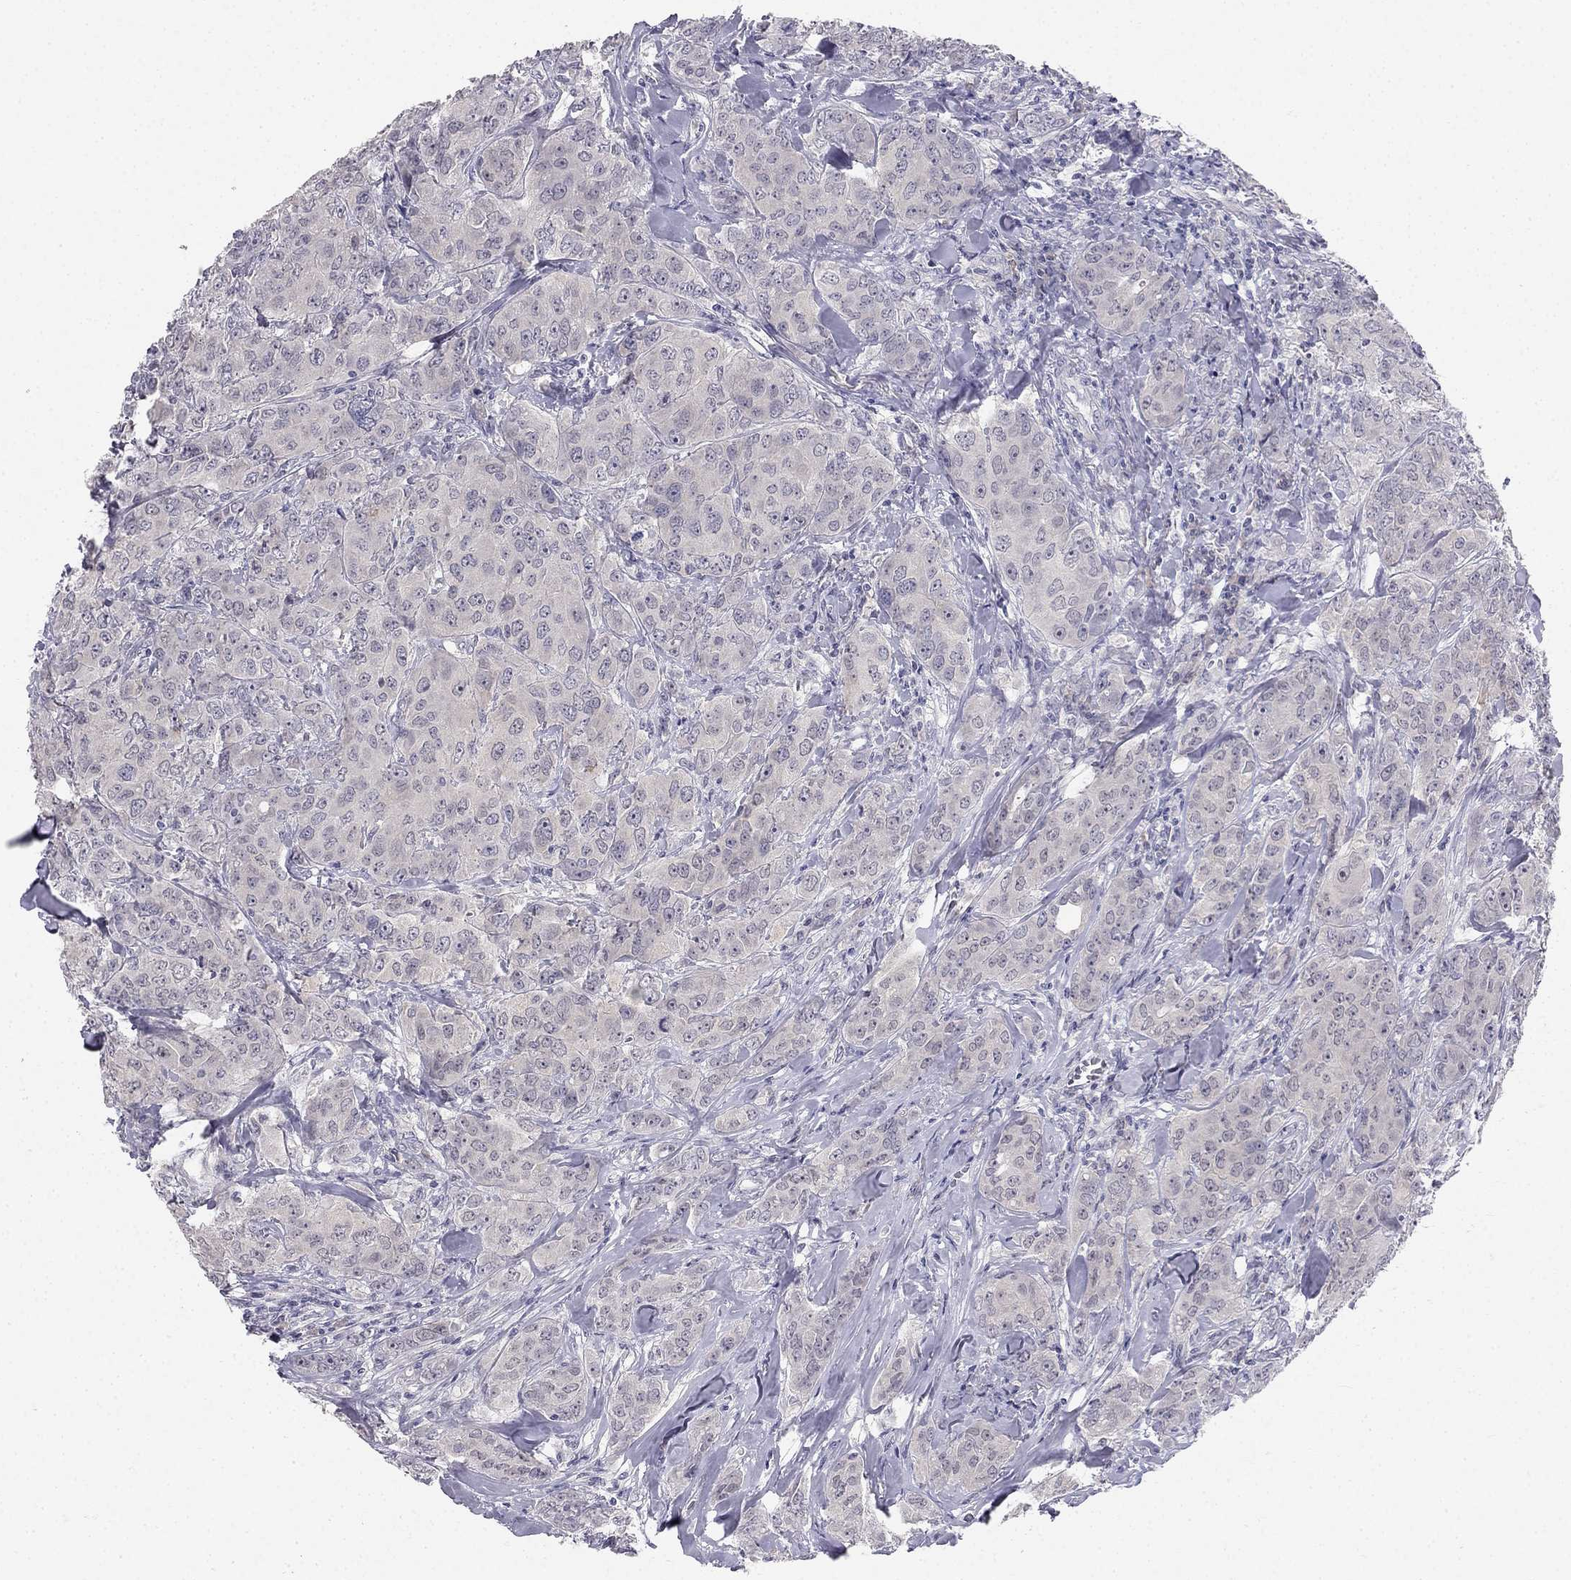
{"staining": {"intensity": "negative", "quantity": "none", "location": "none"}, "tissue": "breast cancer", "cell_type": "Tumor cells", "image_type": "cancer", "snomed": [{"axis": "morphology", "description": "Duct carcinoma"}, {"axis": "topography", "description": "Breast"}], "caption": "Image shows no significant protein expression in tumor cells of breast cancer. (DAB (3,3'-diaminobenzidine) IHC with hematoxylin counter stain).", "gene": "C16orf89", "patient": {"sex": "female", "age": 43}}